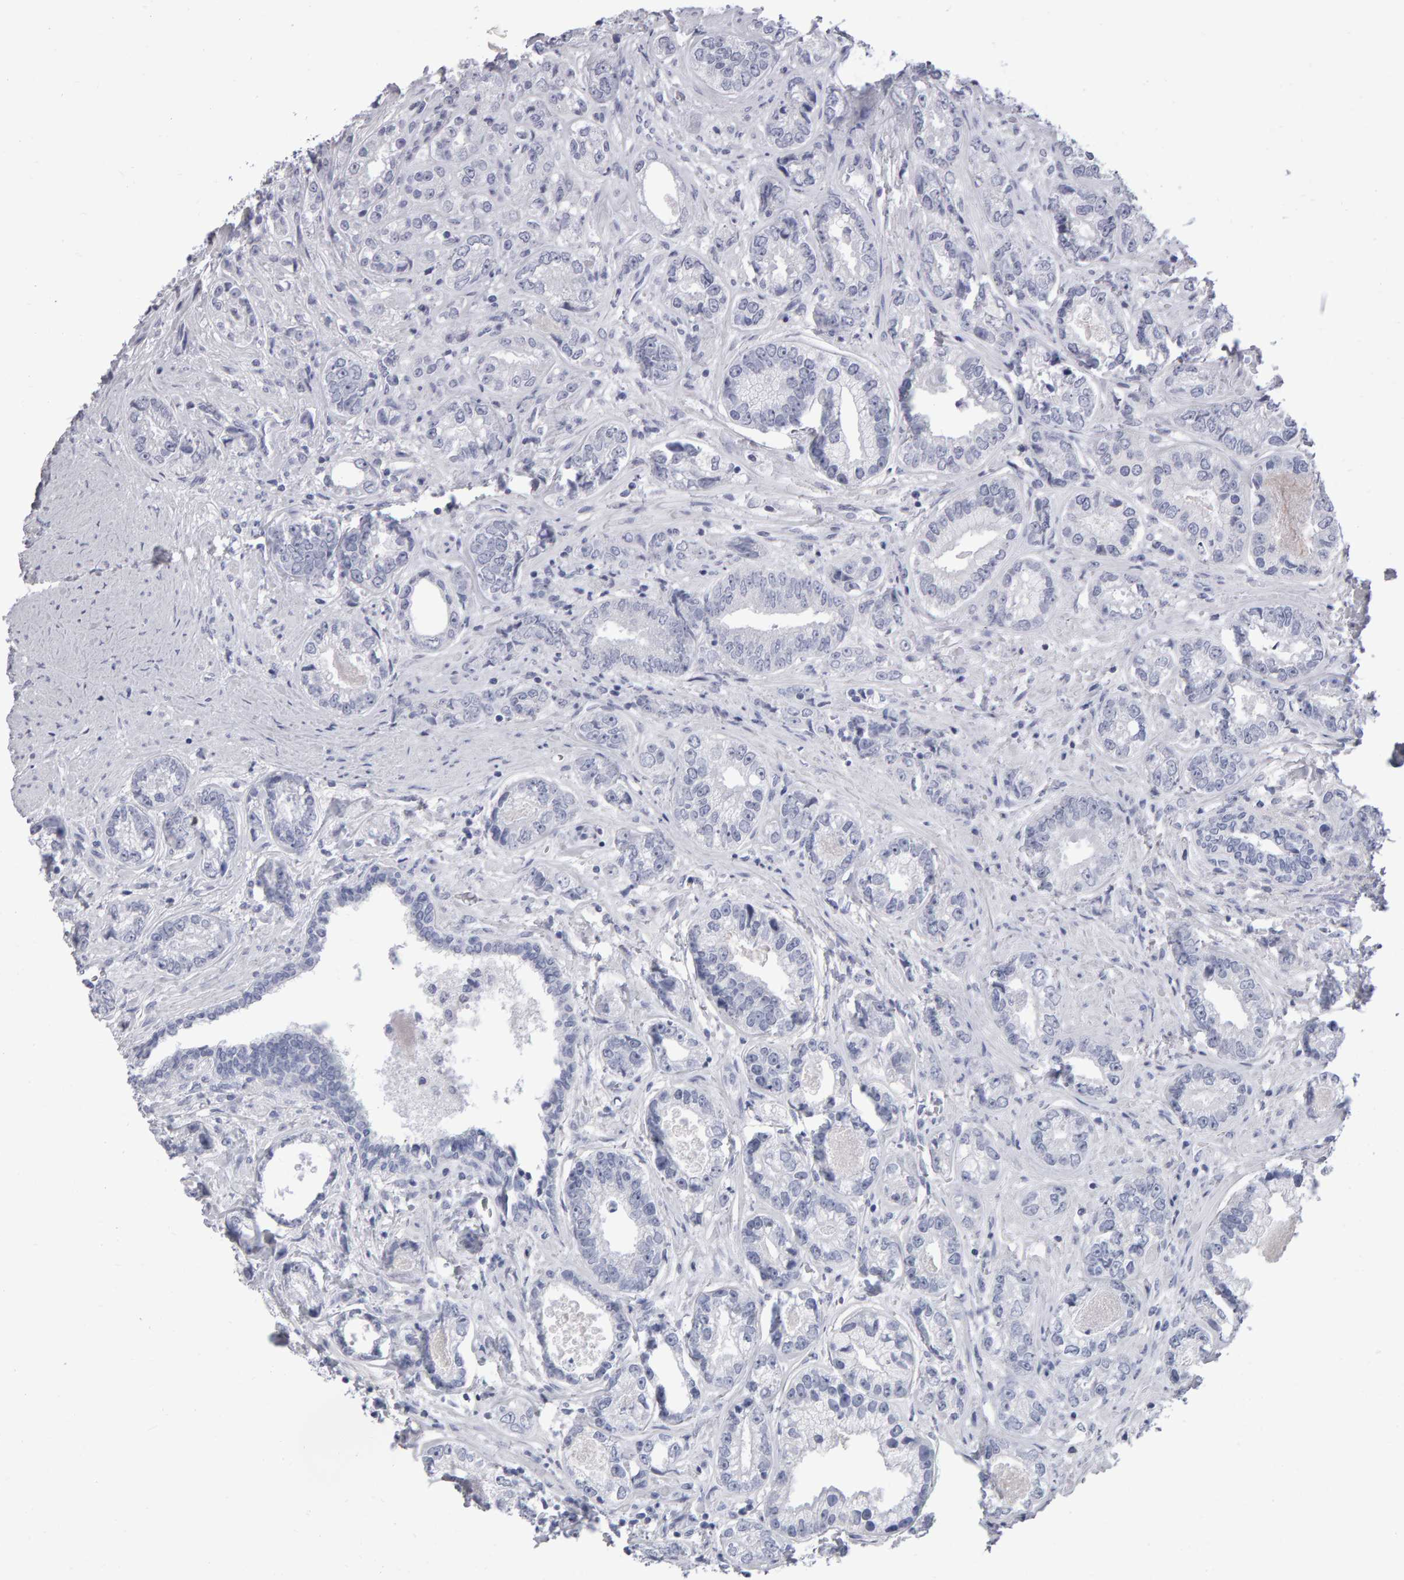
{"staining": {"intensity": "negative", "quantity": "none", "location": "none"}, "tissue": "prostate cancer", "cell_type": "Tumor cells", "image_type": "cancer", "snomed": [{"axis": "morphology", "description": "Adenocarcinoma, High grade"}, {"axis": "topography", "description": "Prostate"}], "caption": "DAB (3,3'-diaminobenzidine) immunohistochemical staining of prostate cancer exhibits no significant staining in tumor cells.", "gene": "NCDN", "patient": {"sex": "male", "age": 61}}